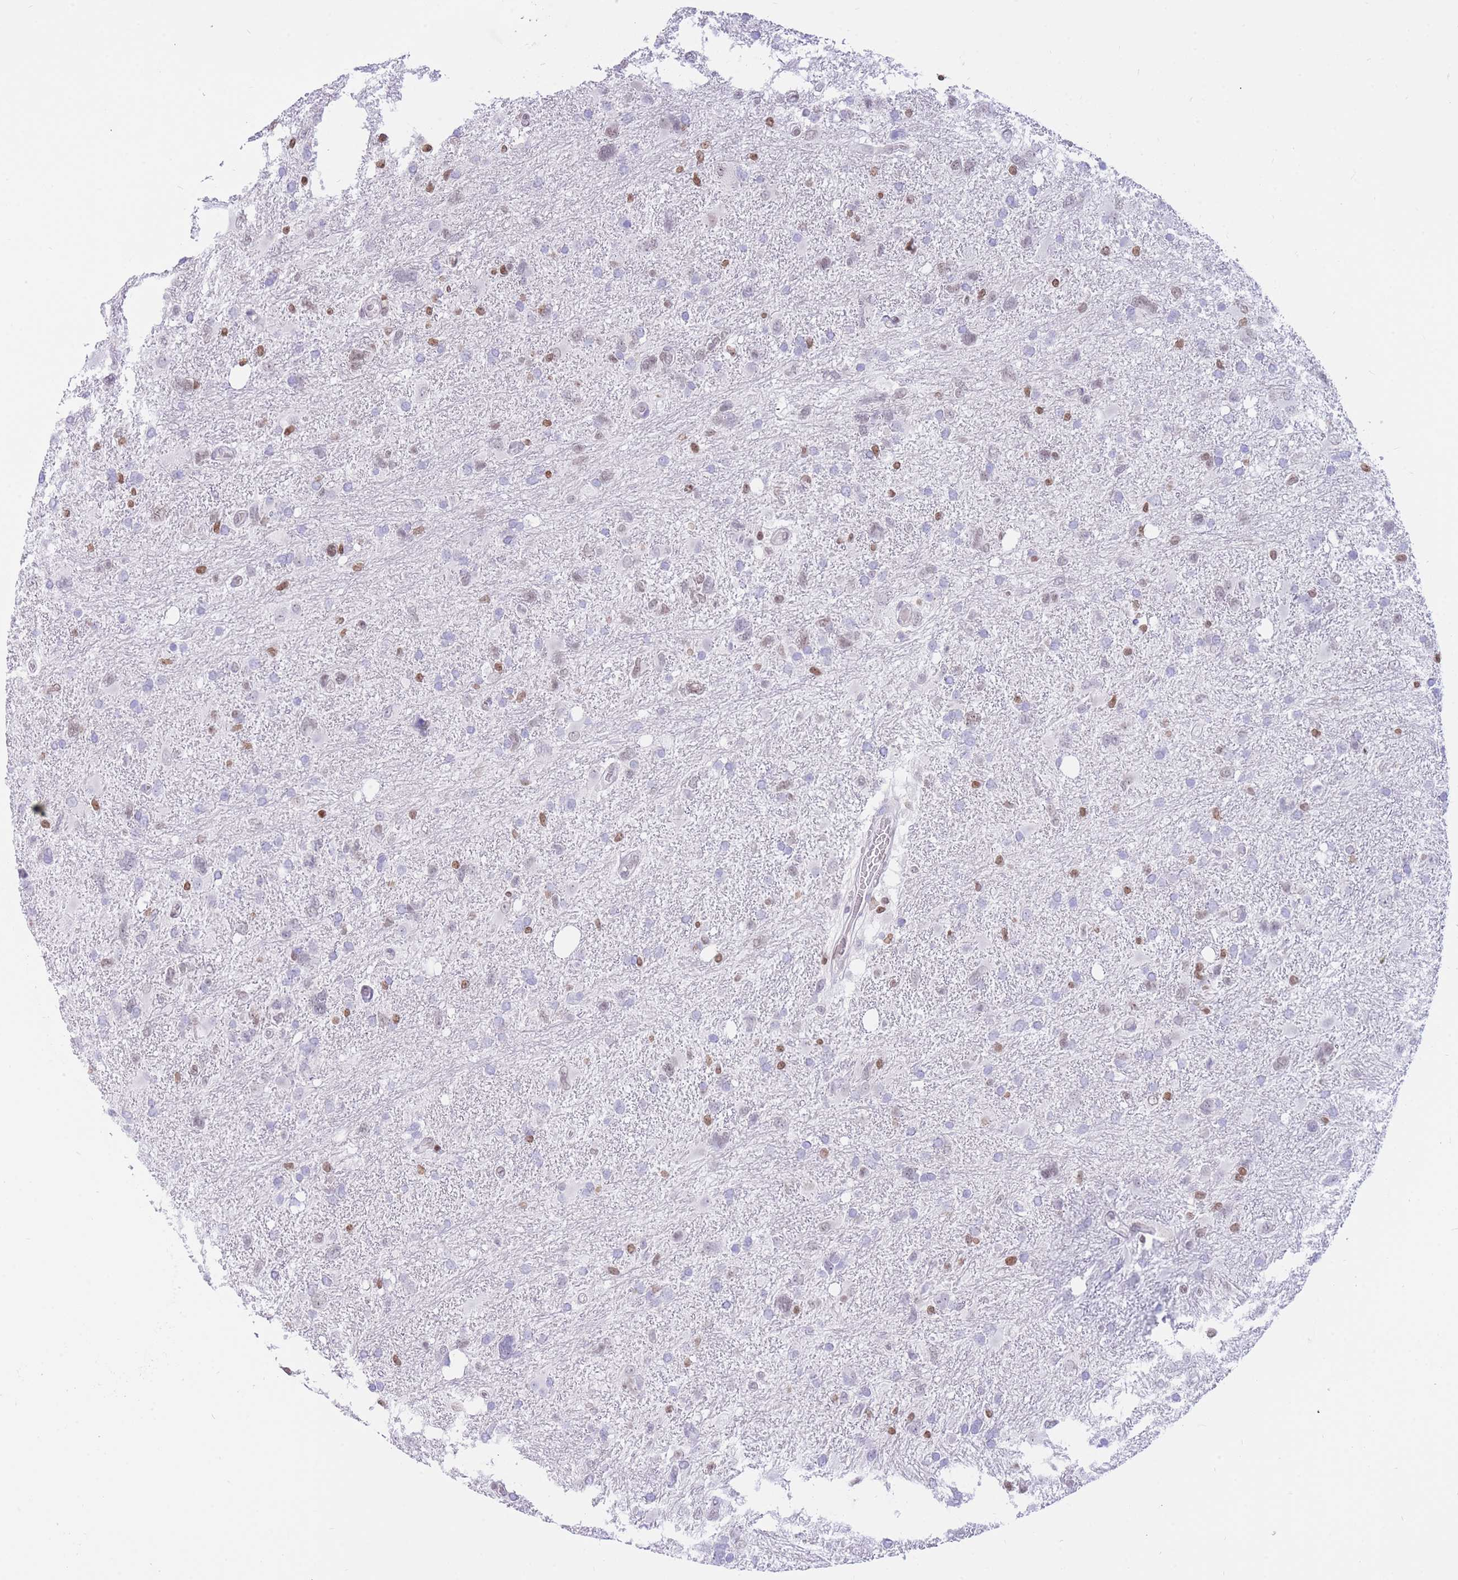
{"staining": {"intensity": "moderate", "quantity": "<25%", "location": "nuclear"}, "tissue": "glioma", "cell_type": "Tumor cells", "image_type": "cancer", "snomed": [{"axis": "morphology", "description": "Glioma, malignant, High grade"}, {"axis": "topography", "description": "Brain"}], "caption": "There is low levels of moderate nuclear positivity in tumor cells of glioma, as demonstrated by immunohistochemical staining (brown color).", "gene": "HMGN1", "patient": {"sex": "male", "age": 61}}